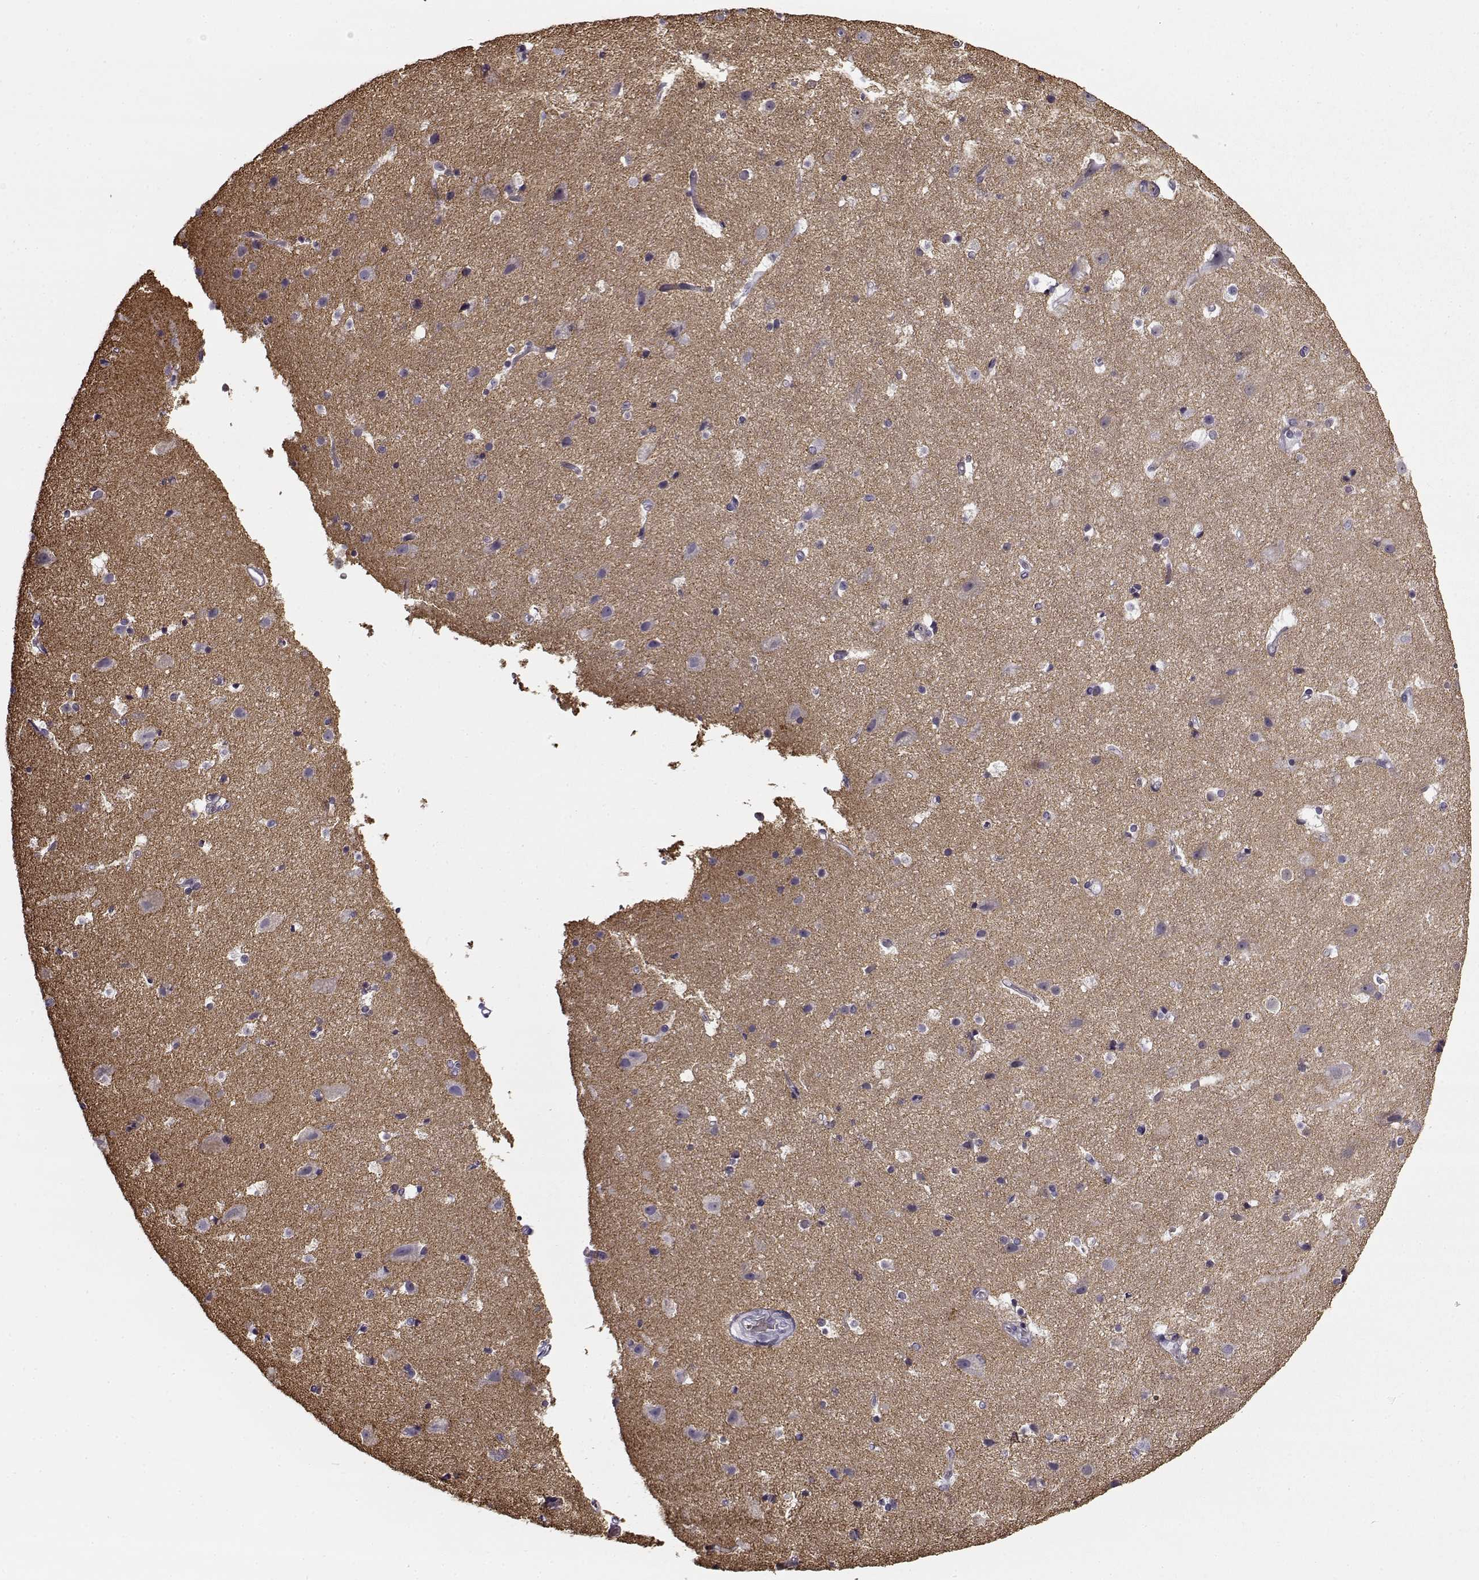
{"staining": {"intensity": "negative", "quantity": "none", "location": "none"}, "tissue": "cerebral cortex", "cell_type": "Endothelial cells", "image_type": "normal", "snomed": [{"axis": "morphology", "description": "Normal tissue, NOS"}, {"axis": "topography", "description": "Cerebral cortex"}], "caption": "This is a micrograph of immunohistochemistry (IHC) staining of benign cerebral cortex, which shows no staining in endothelial cells. (DAB (3,3'-diaminobenzidine) IHC, high magnification).", "gene": "SNCA", "patient": {"sex": "female", "age": 52}}